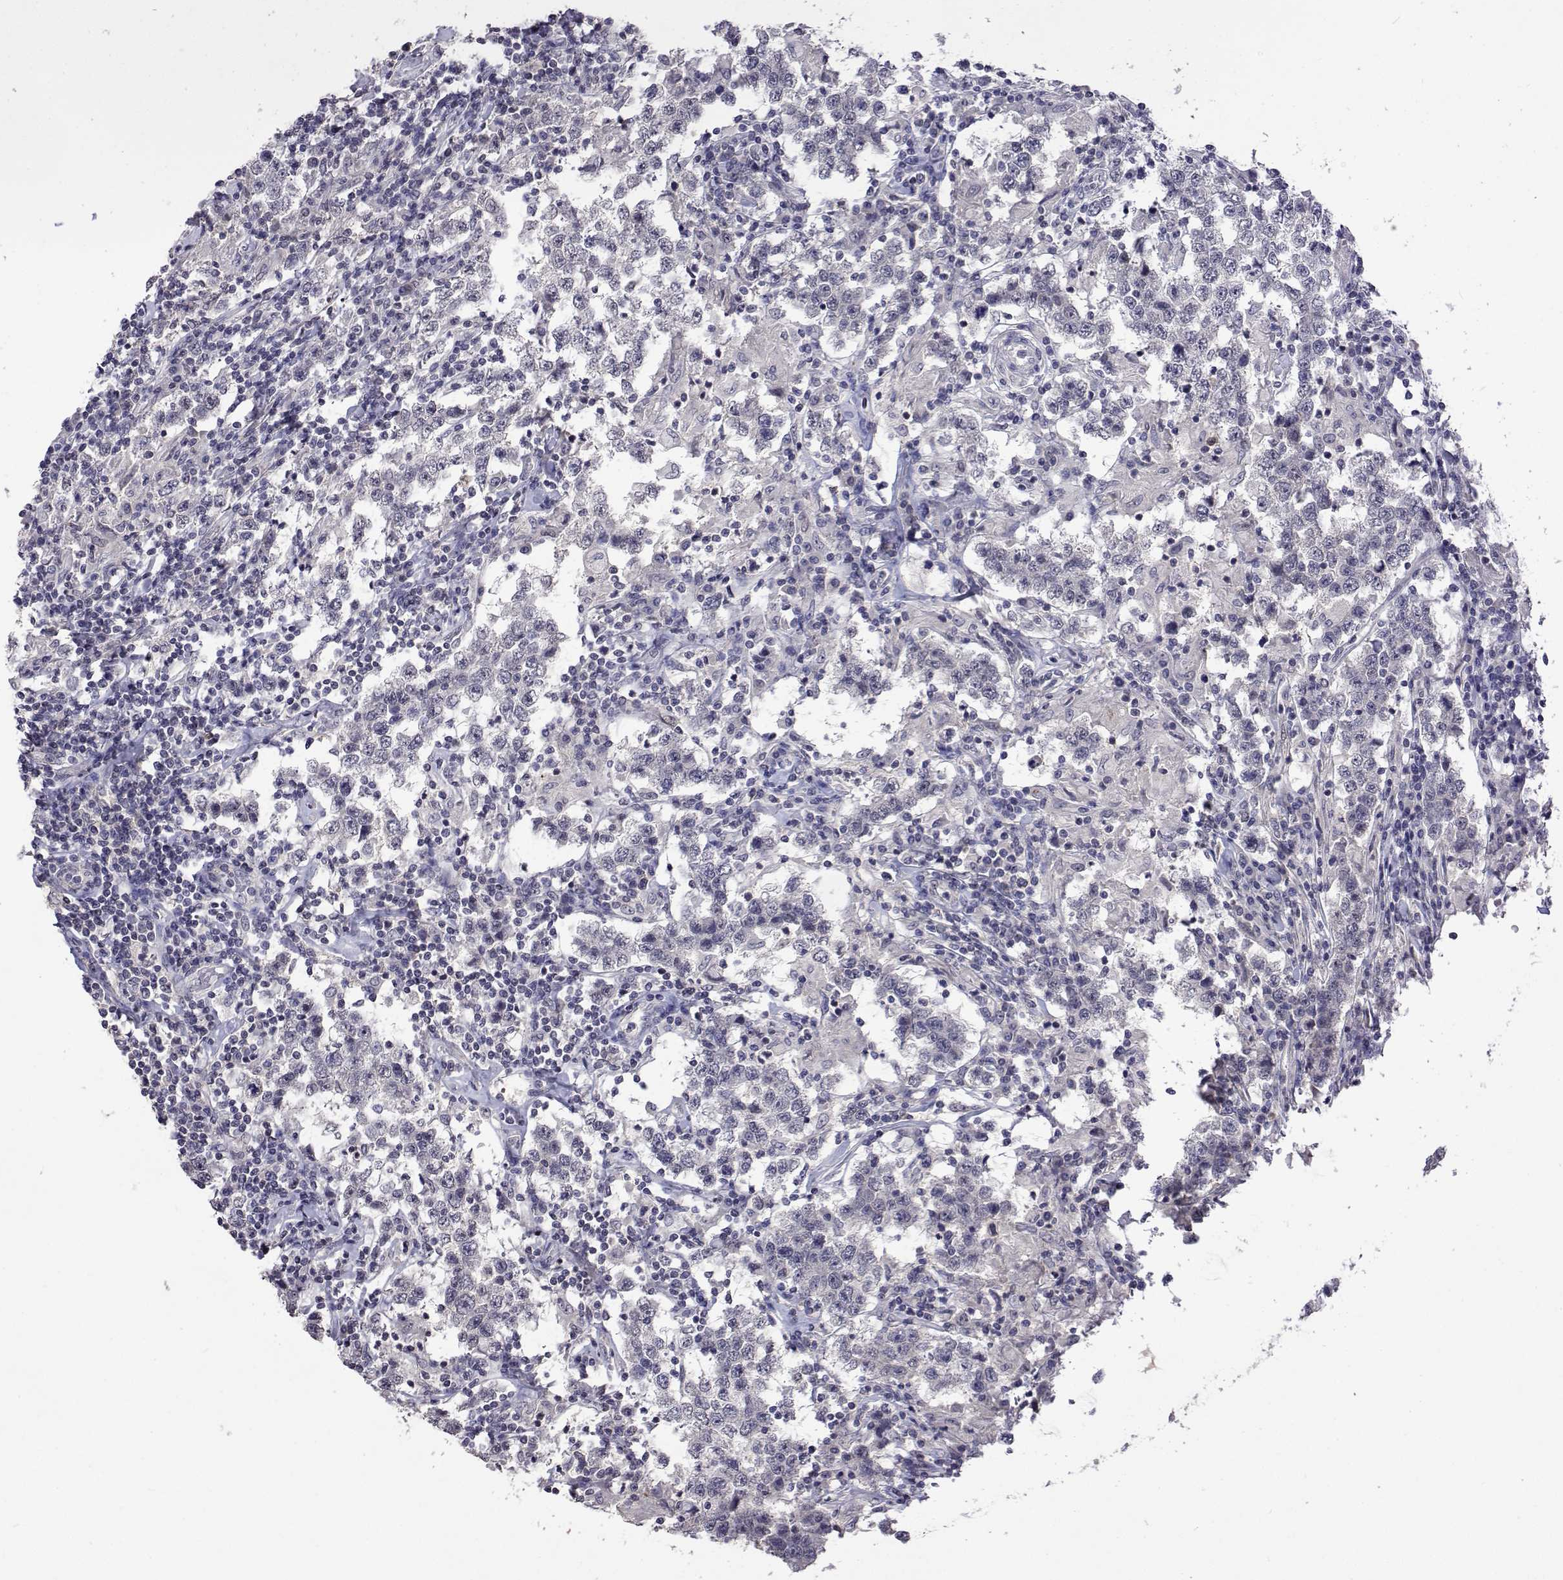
{"staining": {"intensity": "negative", "quantity": "none", "location": "none"}, "tissue": "testis cancer", "cell_type": "Tumor cells", "image_type": "cancer", "snomed": [{"axis": "morphology", "description": "Seminoma, NOS"}, {"axis": "morphology", "description": "Carcinoma, Embryonal, NOS"}, {"axis": "topography", "description": "Testis"}], "caption": "This is an immunohistochemistry image of human testis cancer. There is no staining in tumor cells.", "gene": "HNRNPA0", "patient": {"sex": "male", "age": 41}}